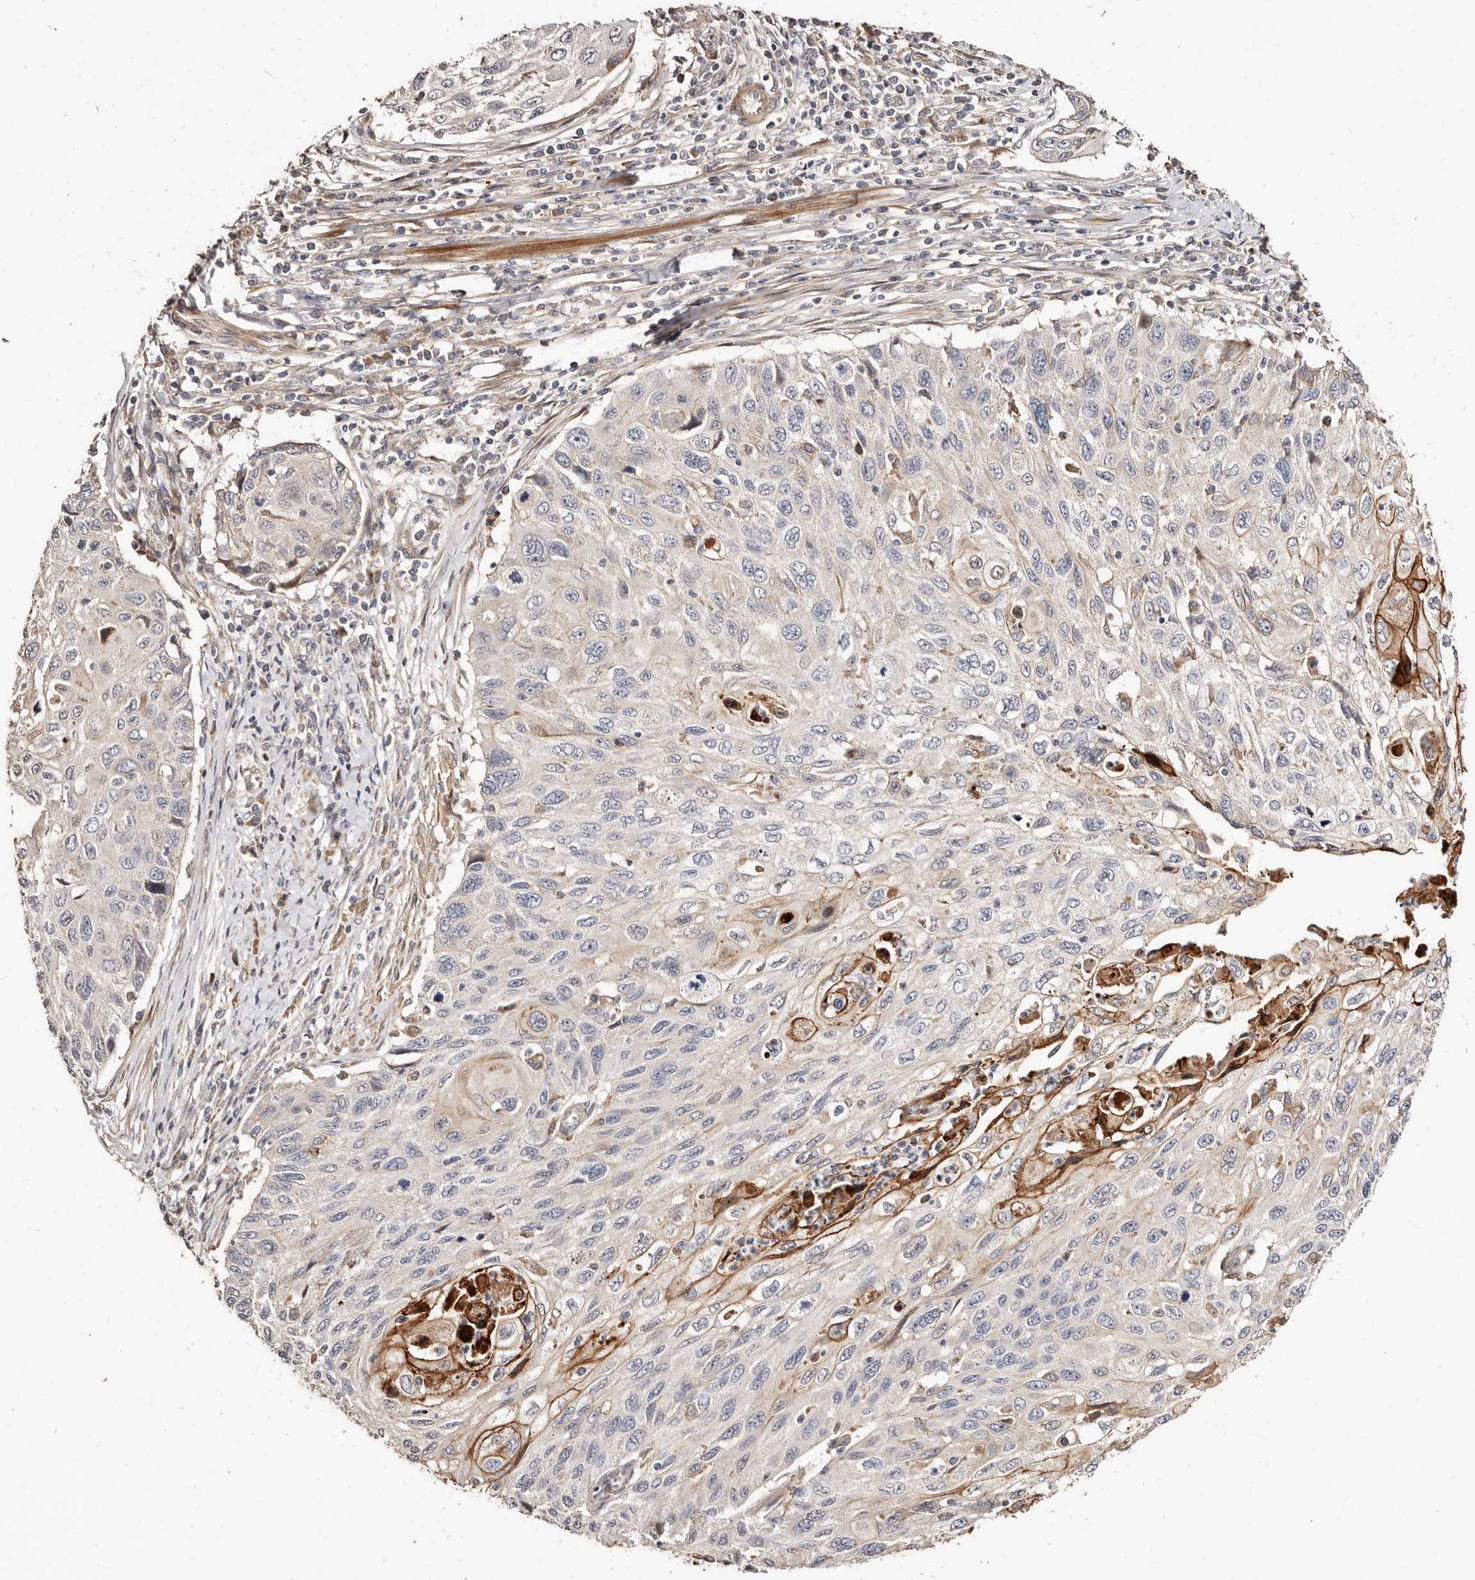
{"staining": {"intensity": "moderate", "quantity": "<25%", "location": "cytoplasmic/membranous"}, "tissue": "cervical cancer", "cell_type": "Tumor cells", "image_type": "cancer", "snomed": [{"axis": "morphology", "description": "Squamous cell carcinoma, NOS"}, {"axis": "topography", "description": "Cervix"}], "caption": "Protein expression analysis of squamous cell carcinoma (cervical) exhibits moderate cytoplasmic/membranous expression in approximately <25% of tumor cells.", "gene": "APOL6", "patient": {"sex": "female", "age": 70}}